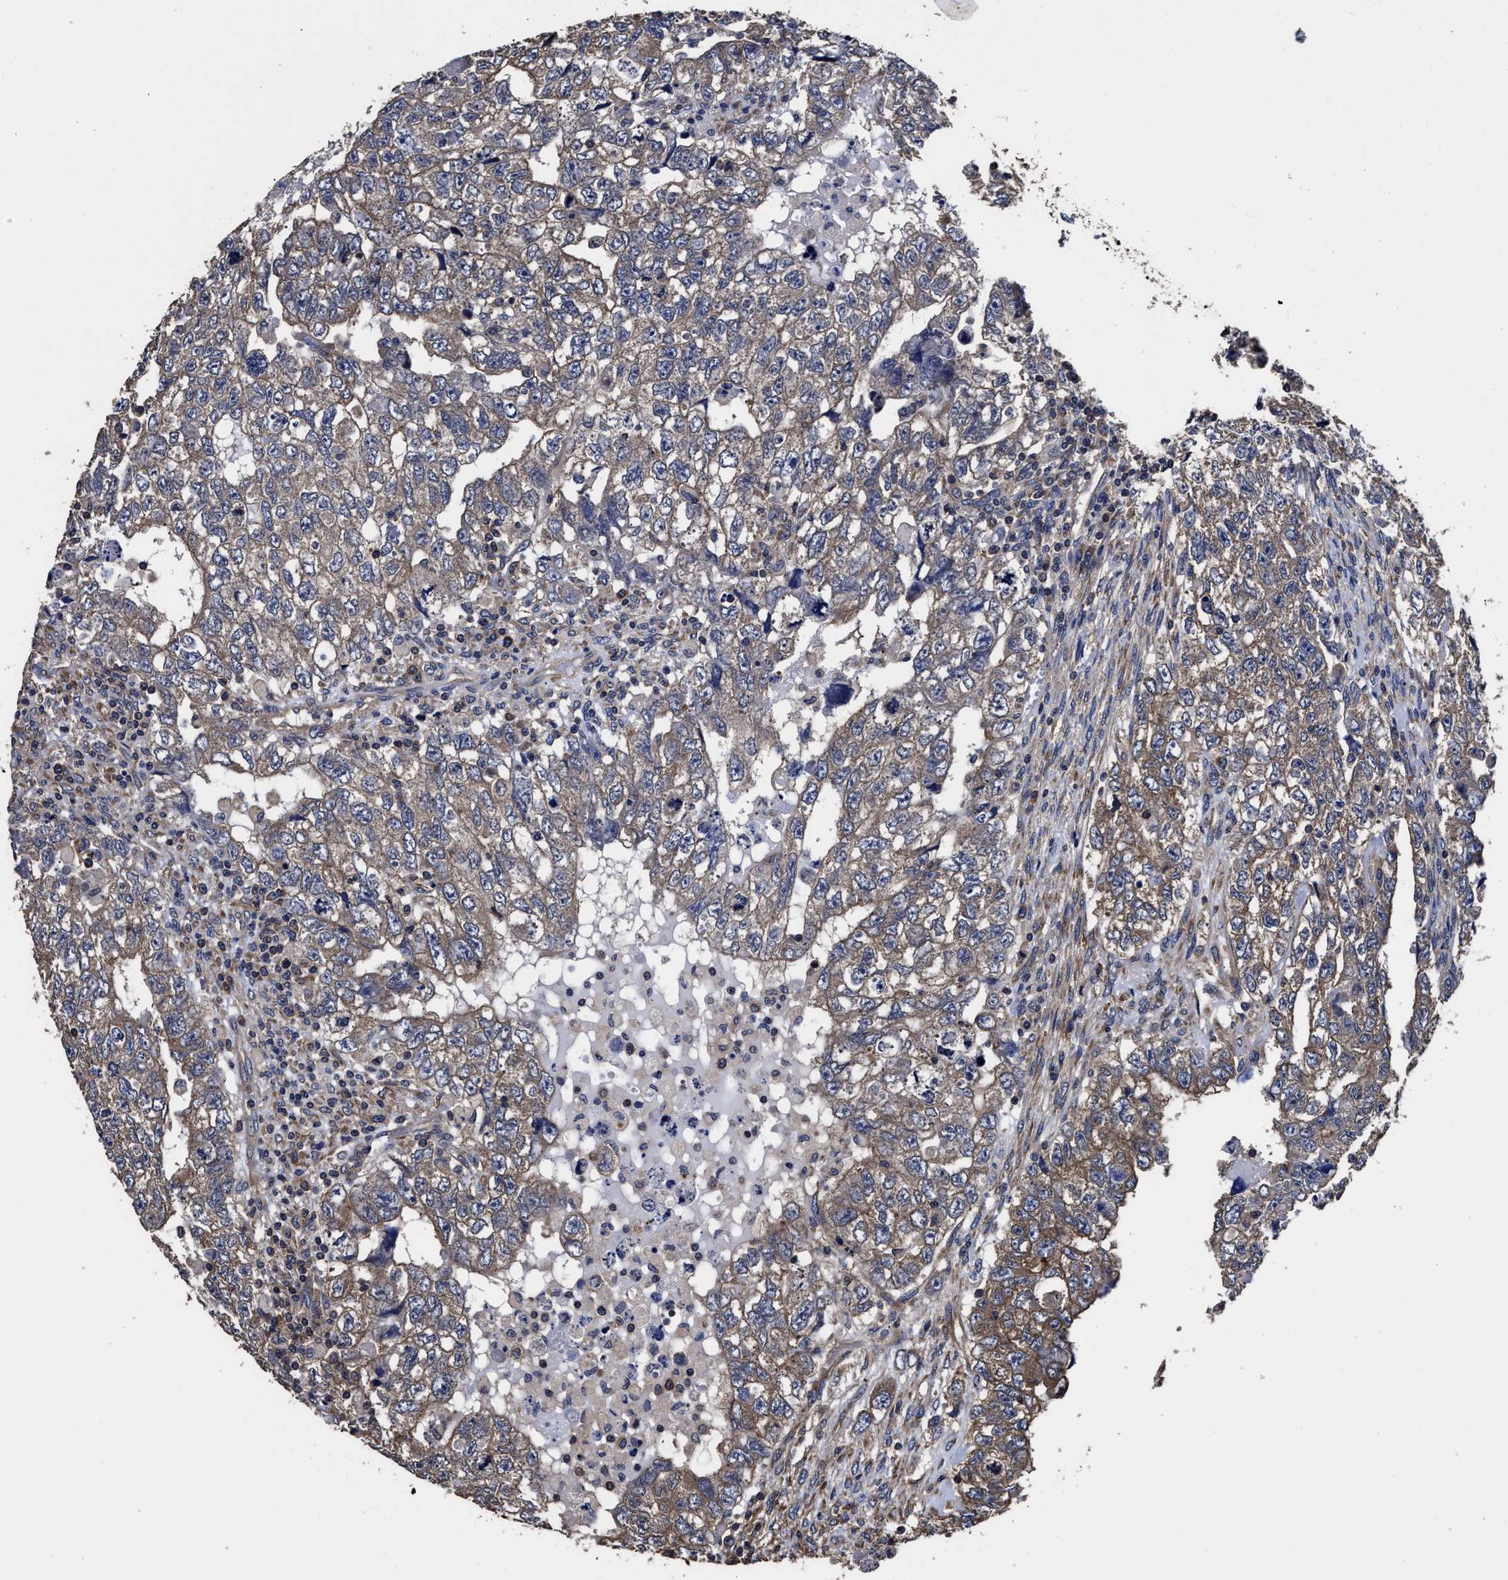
{"staining": {"intensity": "weak", "quantity": ">75%", "location": "cytoplasmic/membranous"}, "tissue": "testis cancer", "cell_type": "Tumor cells", "image_type": "cancer", "snomed": [{"axis": "morphology", "description": "Carcinoma, Embryonal, NOS"}, {"axis": "topography", "description": "Testis"}], "caption": "Tumor cells display low levels of weak cytoplasmic/membranous staining in approximately >75% of cells in testis cancer. (DAB (3,3'-diaminobenzidine) IHC with brightfield microscopy, high magnification).", "gene": "AVEN", "patient": {"sex": "male", "age": 36}}